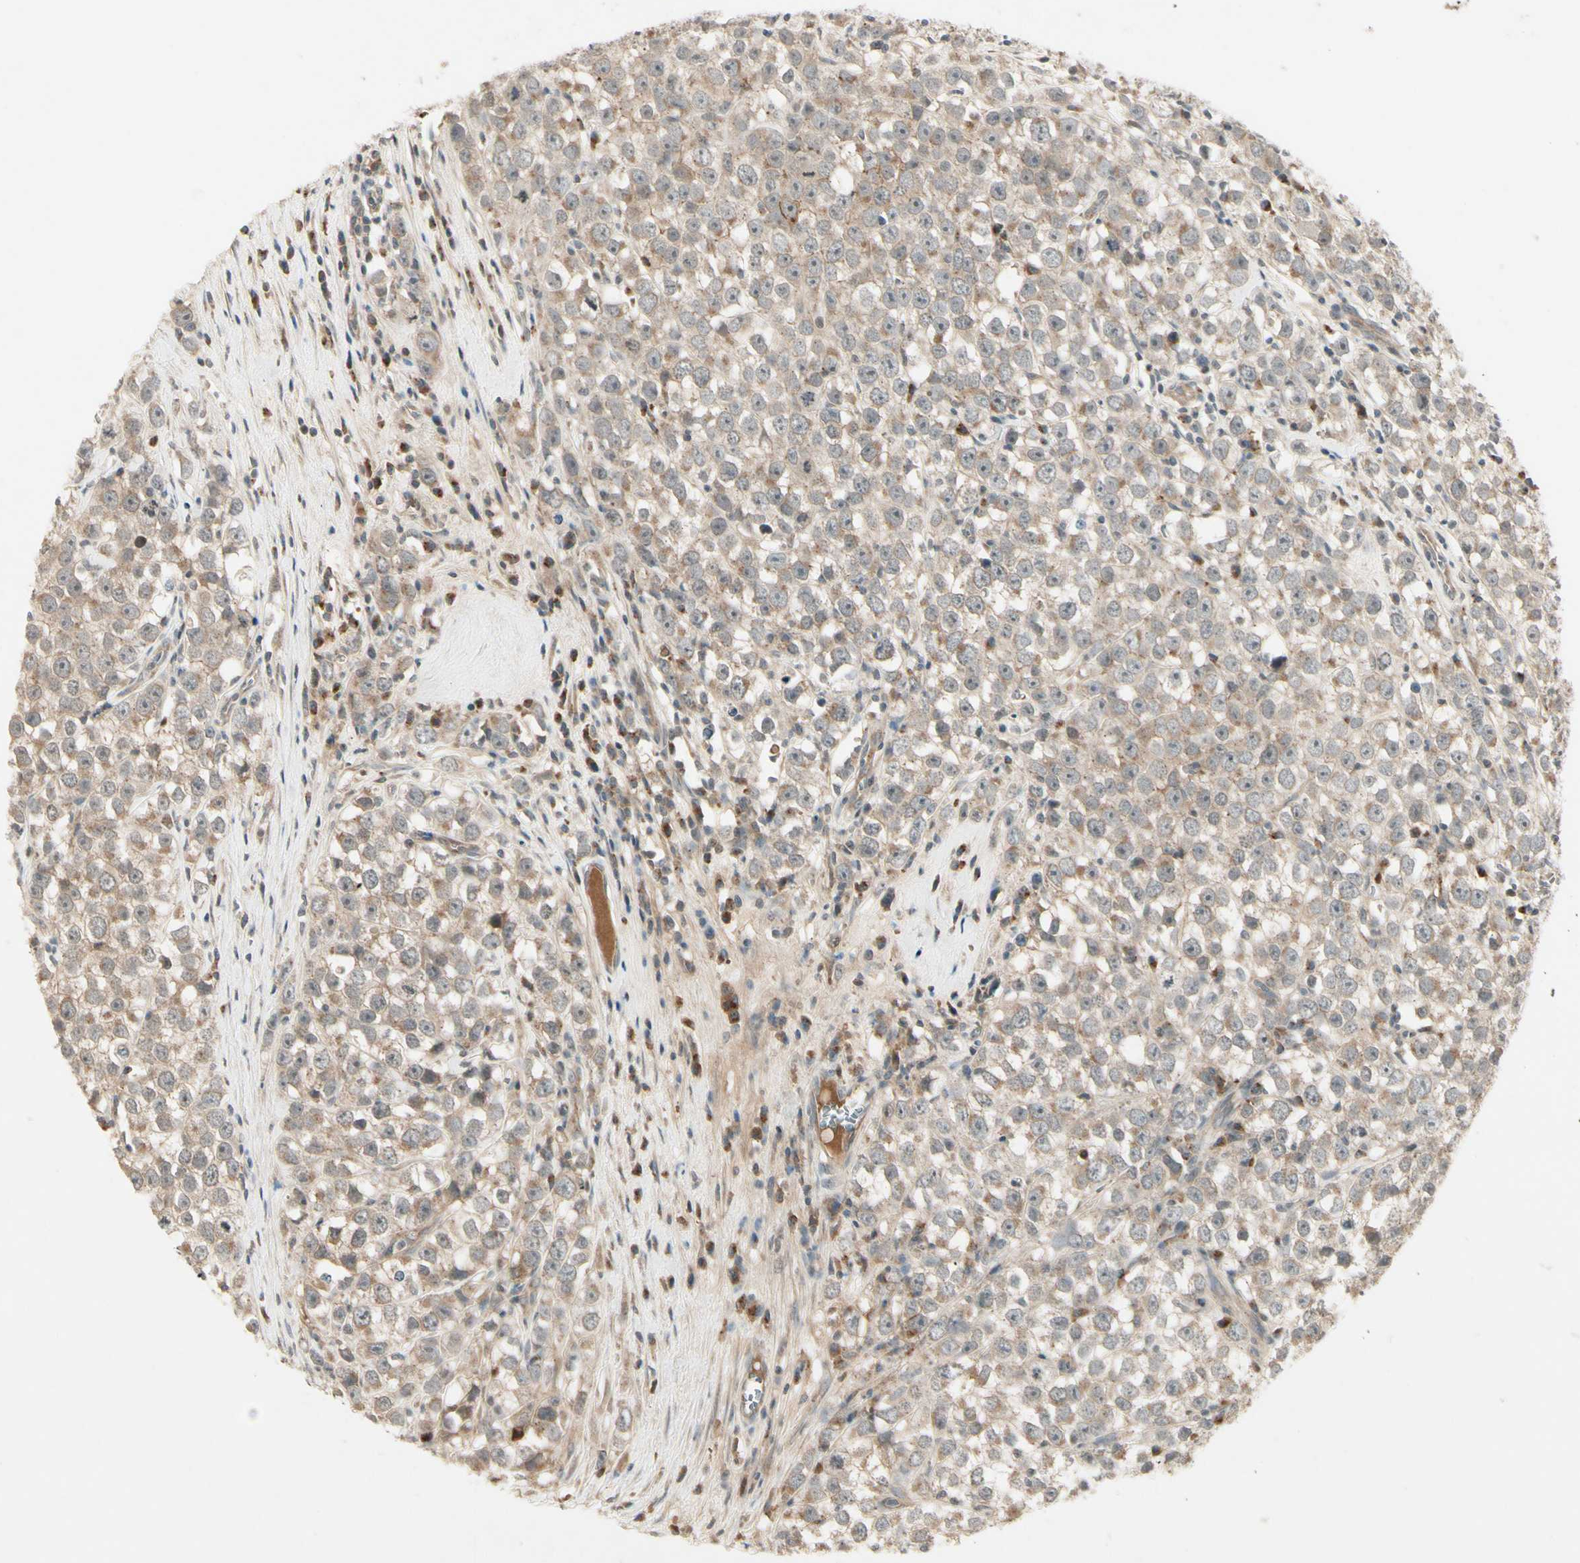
{"staining": {"intensity": "weak", "quantity": "25%-75%", "location": "cytoplasmic/membranous"}, "tissue": "testis cancer", "cell_type": "Tumor cells", "image_type": "cancer", "snomed": [{"axis": "morphology", "description": "Seminoma, NOS"}, {"axis": "morphology", "description": "Carcinoma, Embryonal, NOS"}, {"axis": "topography", "description": "Testis"}], "caption": "Tumor cells demonstrate low levels of weak cytoplasmic/membranous positivity in approximately 25%-75% of cells in human embryonal carcinoma (testis). The protein of interest is stained brown, and the nuclei are stained in blue (DAB IHC with brightfield microscopy, high magnification).", "gene": "FHDC1", "patient": {"sex": "male", "age": 52}}